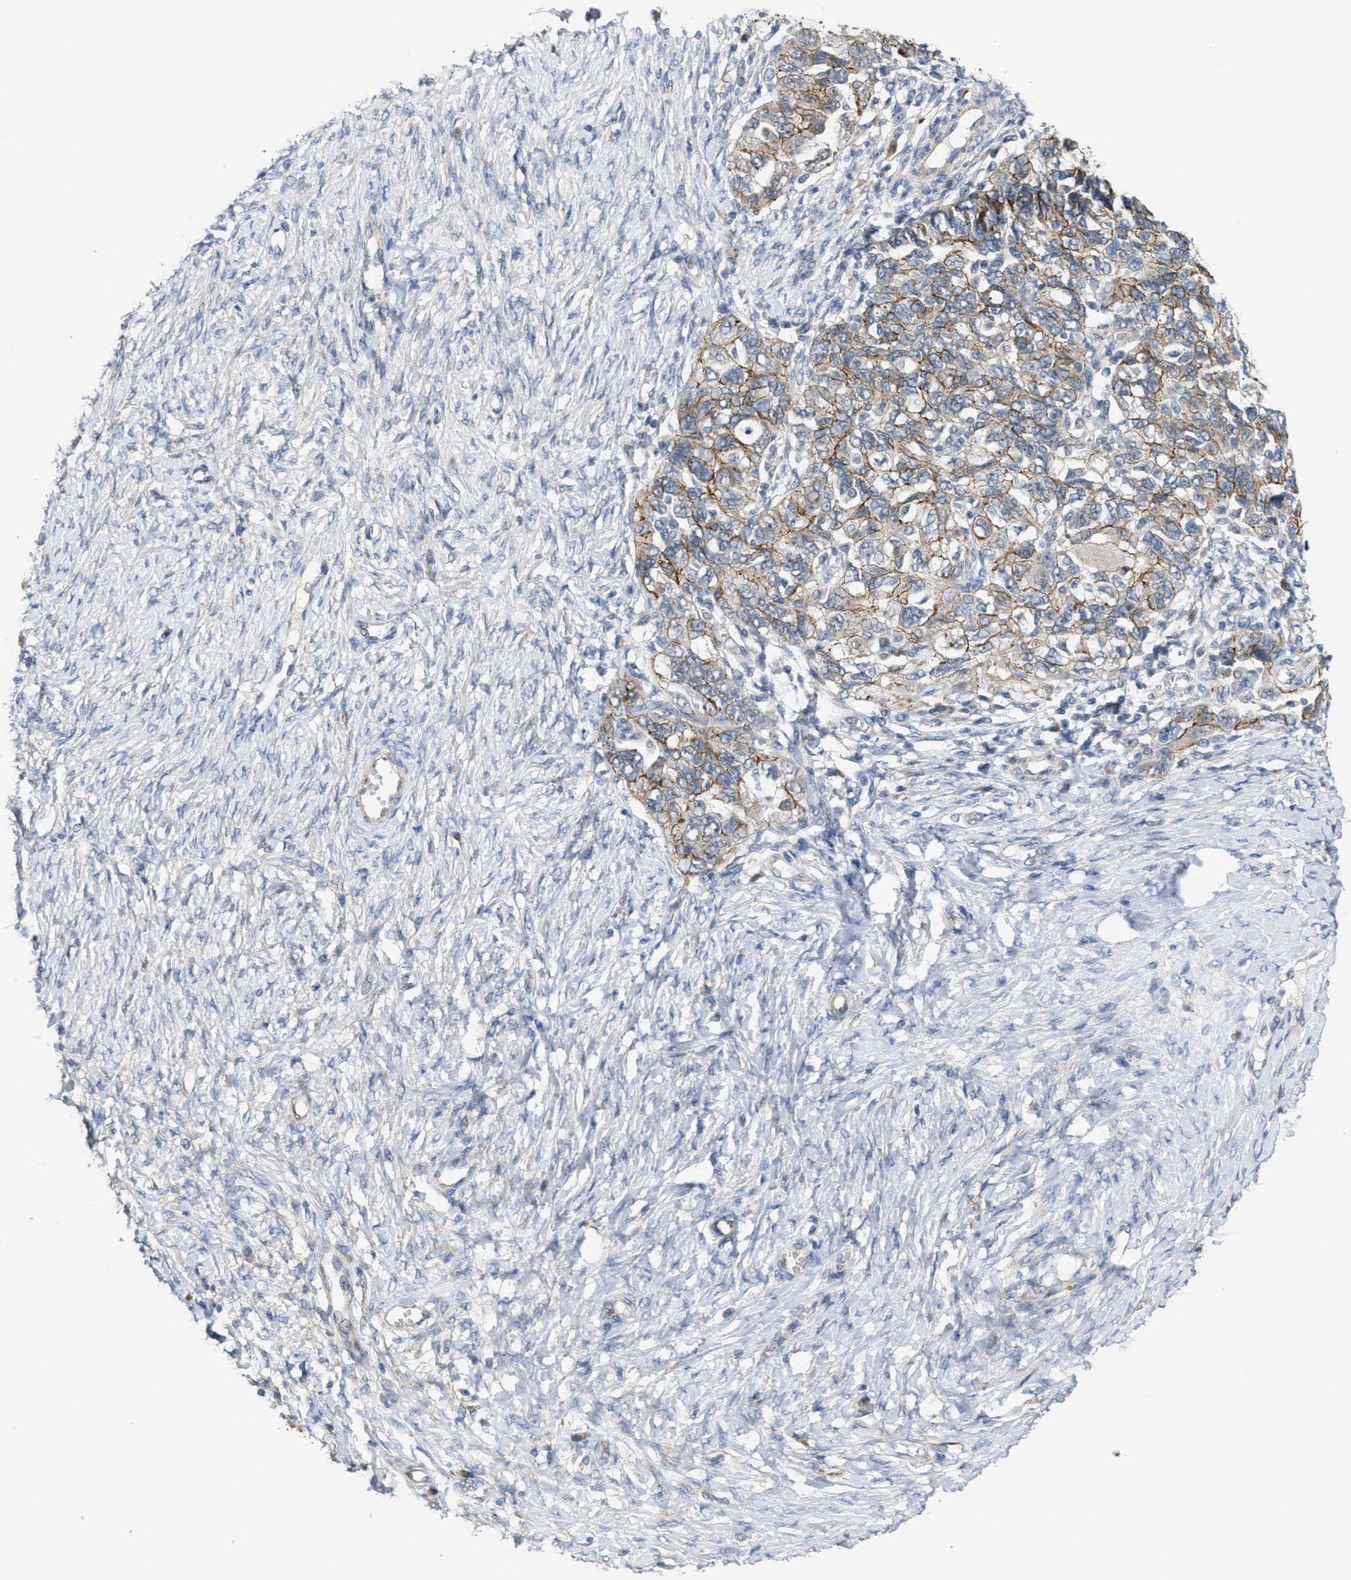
{"staining": {"intensity": "weak", "quantity": "25%-75%", "location": "cytoplasmic/membranous"}, "tissue": "ovarian cancer", "cell_type": "Tumor cells", "image_type": "cancer", "snomed": [{"axis": "morphology", "description": "Carcinoma, NOS"}, {"axis": "morphology", "description": "Cystadenocarcinoma, serous, NOS"}, {"axis": "topography", "description": "Ovary"}], "caption": "A low amount of weak cytoplasmic/membranous positivity is seen in about 25%-75% of tumor cells in ovarian cancer (serous cystadenocarcinoma) tissue. The protein of interest is shown in brown color, while the nuclei are stained blue.", "gene": "CDPF1", "patient": {"sex": "female", "age": 69}}